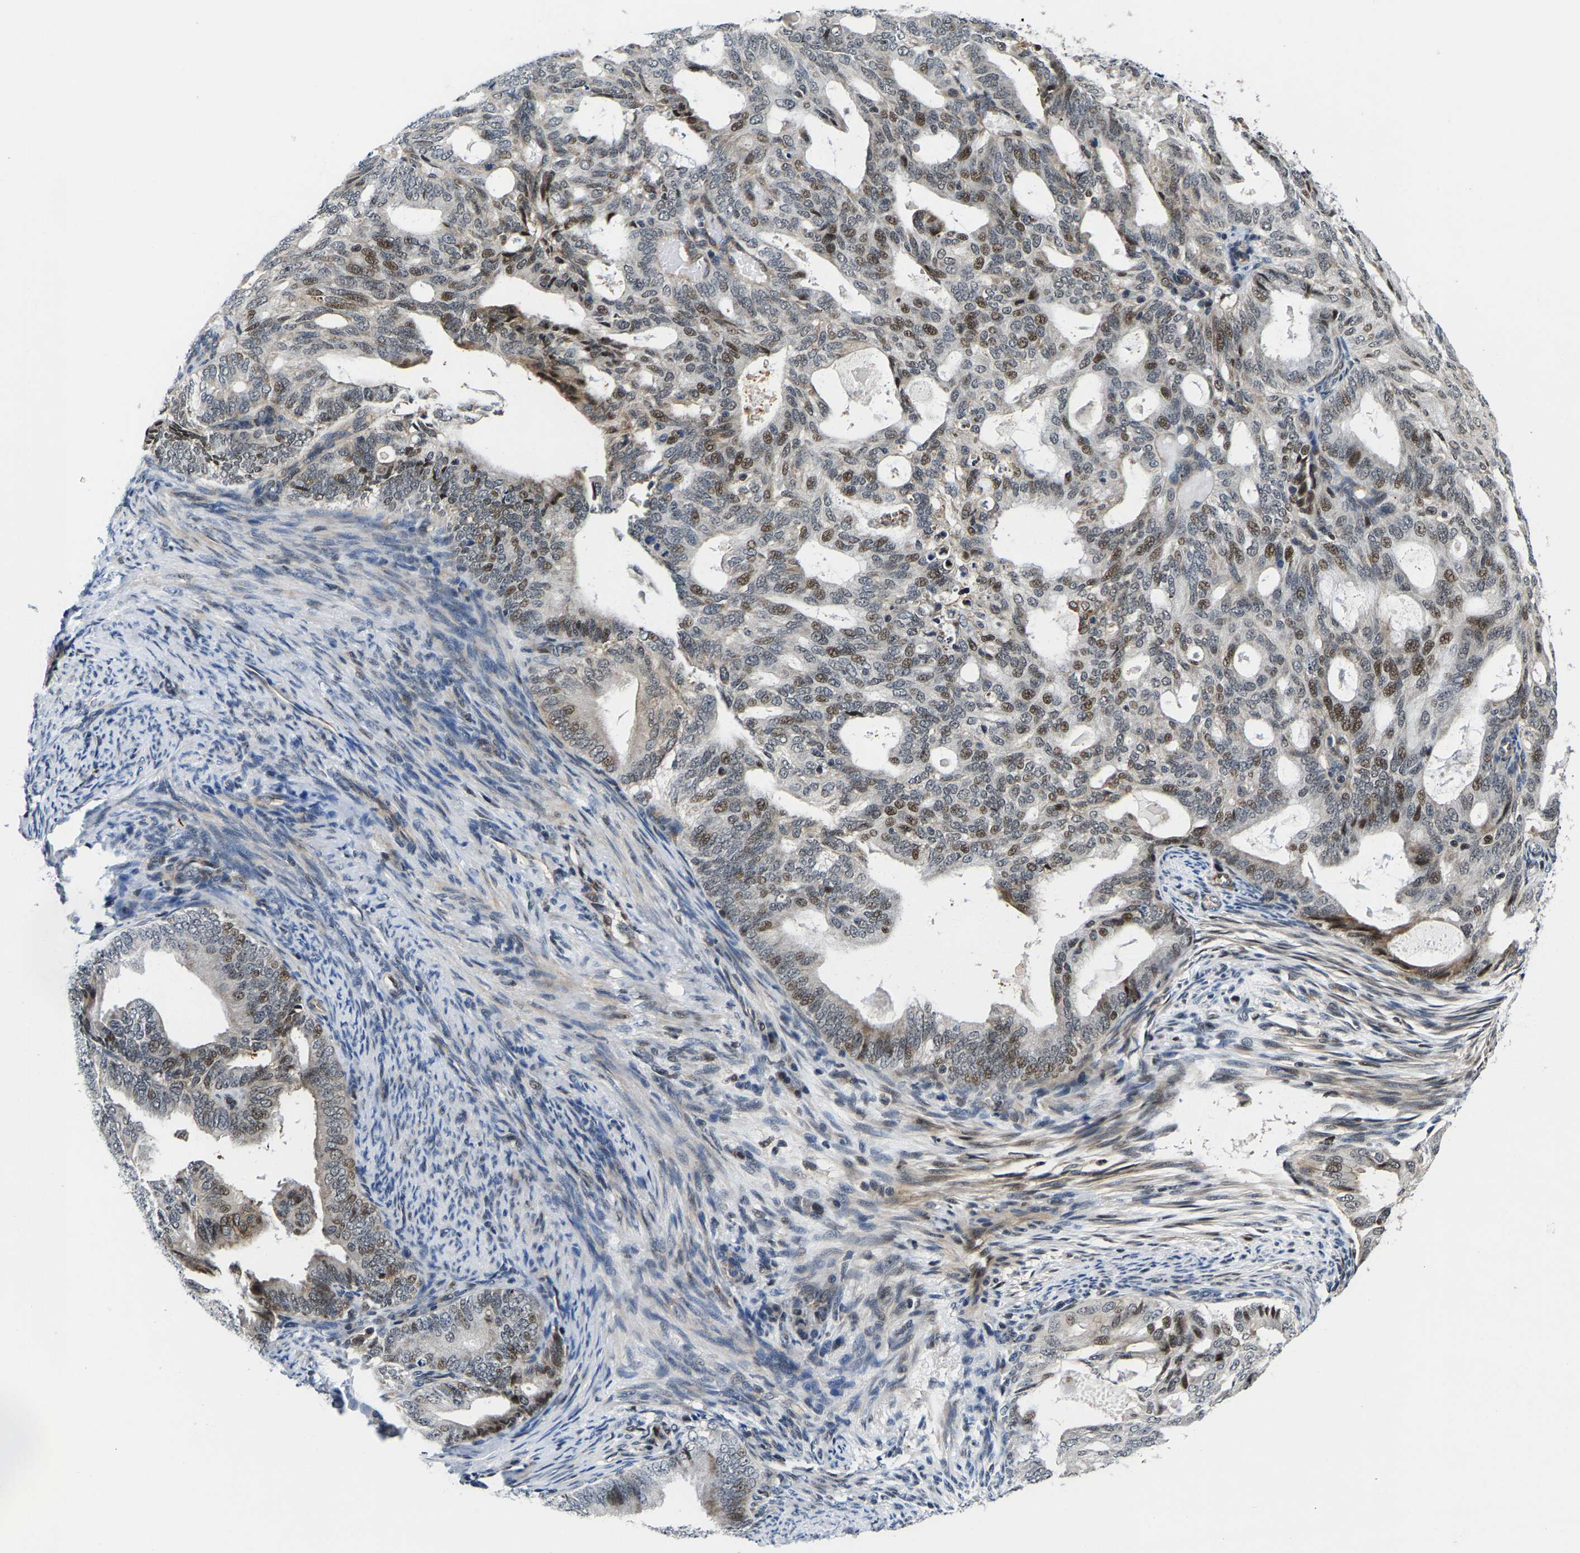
{"staining": {"intensity": "moderate", "quantity": "25%-75%", "location": "cytoplasmic/membranous,nuclear"}, "tissue": "endometrial cancer", "cell_type": "Tumor cells", "image_type": "cancer", "snomed": [{"axis": "morphology", "description": "Adenocarcinoma, NOS"}, {"axis": "topography", "description": "Endometrium"}], "caption": "An image of human adenocarcinoma (endometrial) stained for a protein exhibits moderate cytoplasmic/membranous and nuclear brown staining in tumor cells.", "gene": "GTPBP10", "patient": {"sex": "female", "age": 58}}